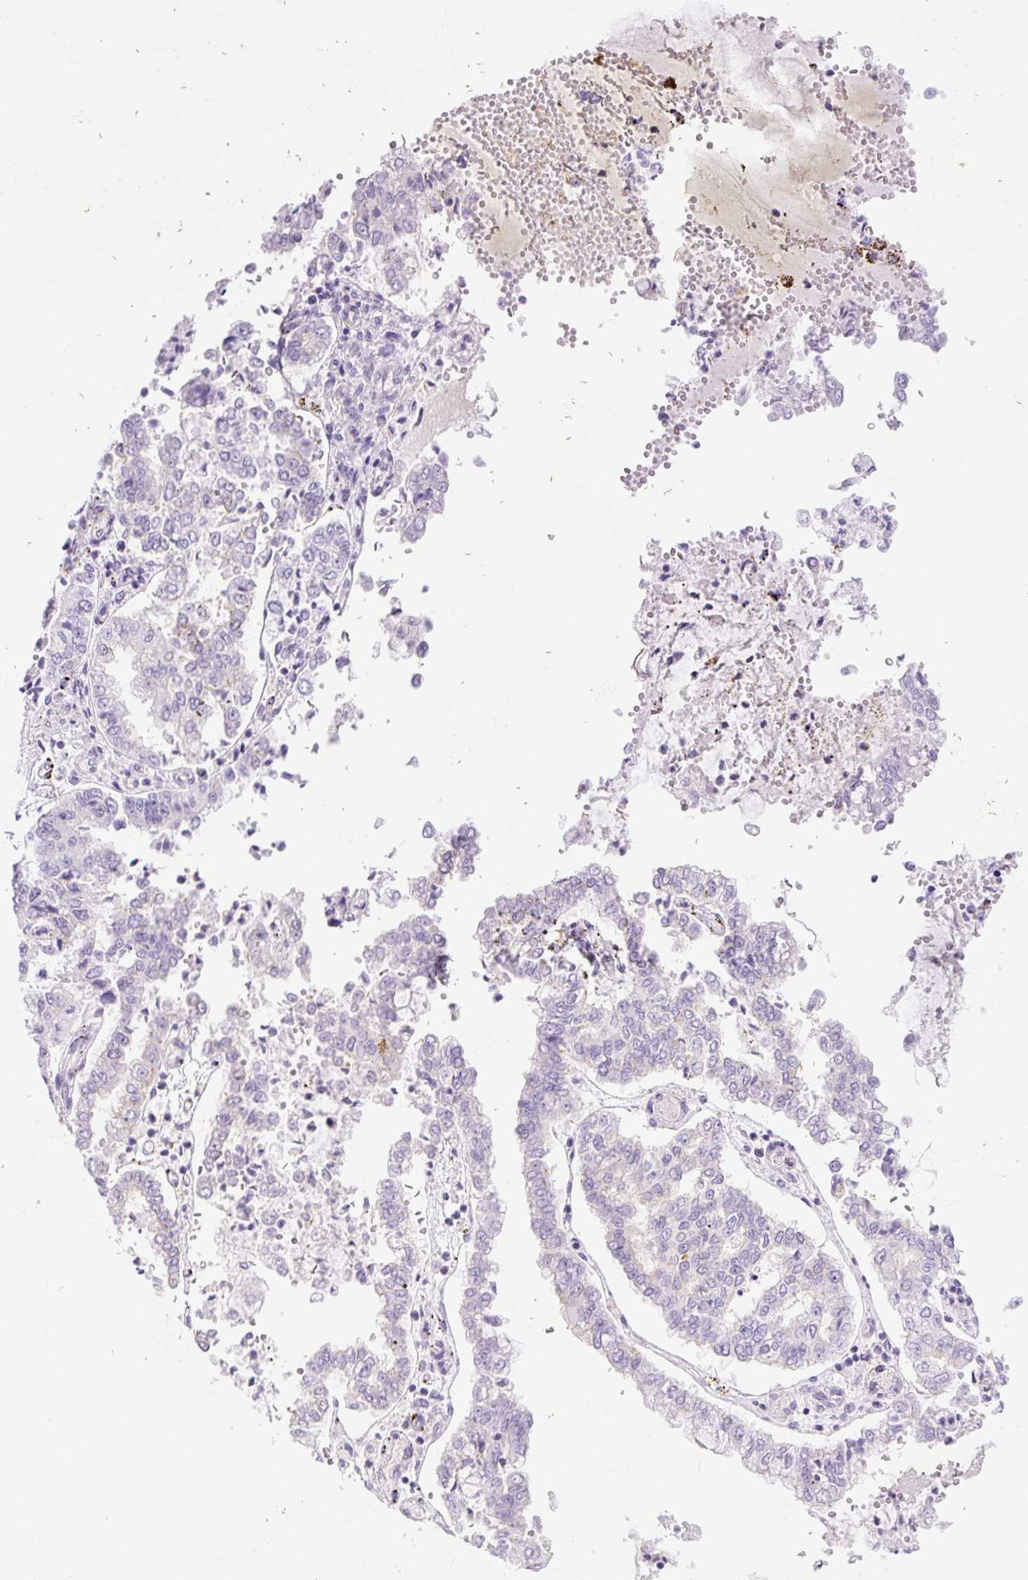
{"staining": {"intensity": "negative", "quantity": "none", "location": "none"}, "tissue": "stomach cancer", "cell_type": "Tumor cells", "image_type": "cancer", "snomed": [{"axis": "morphology", "description": "Adenocarcinoma, NOS"}, {"axis": "topography", "description": "Stomach"}], "caption": "The IHC micrograph has no significant positivity in tumor cells of stomach adenocarcinoma tissue.", "gene": "ADAMTS19", "patient": {"sex": "male", "age": 76}}